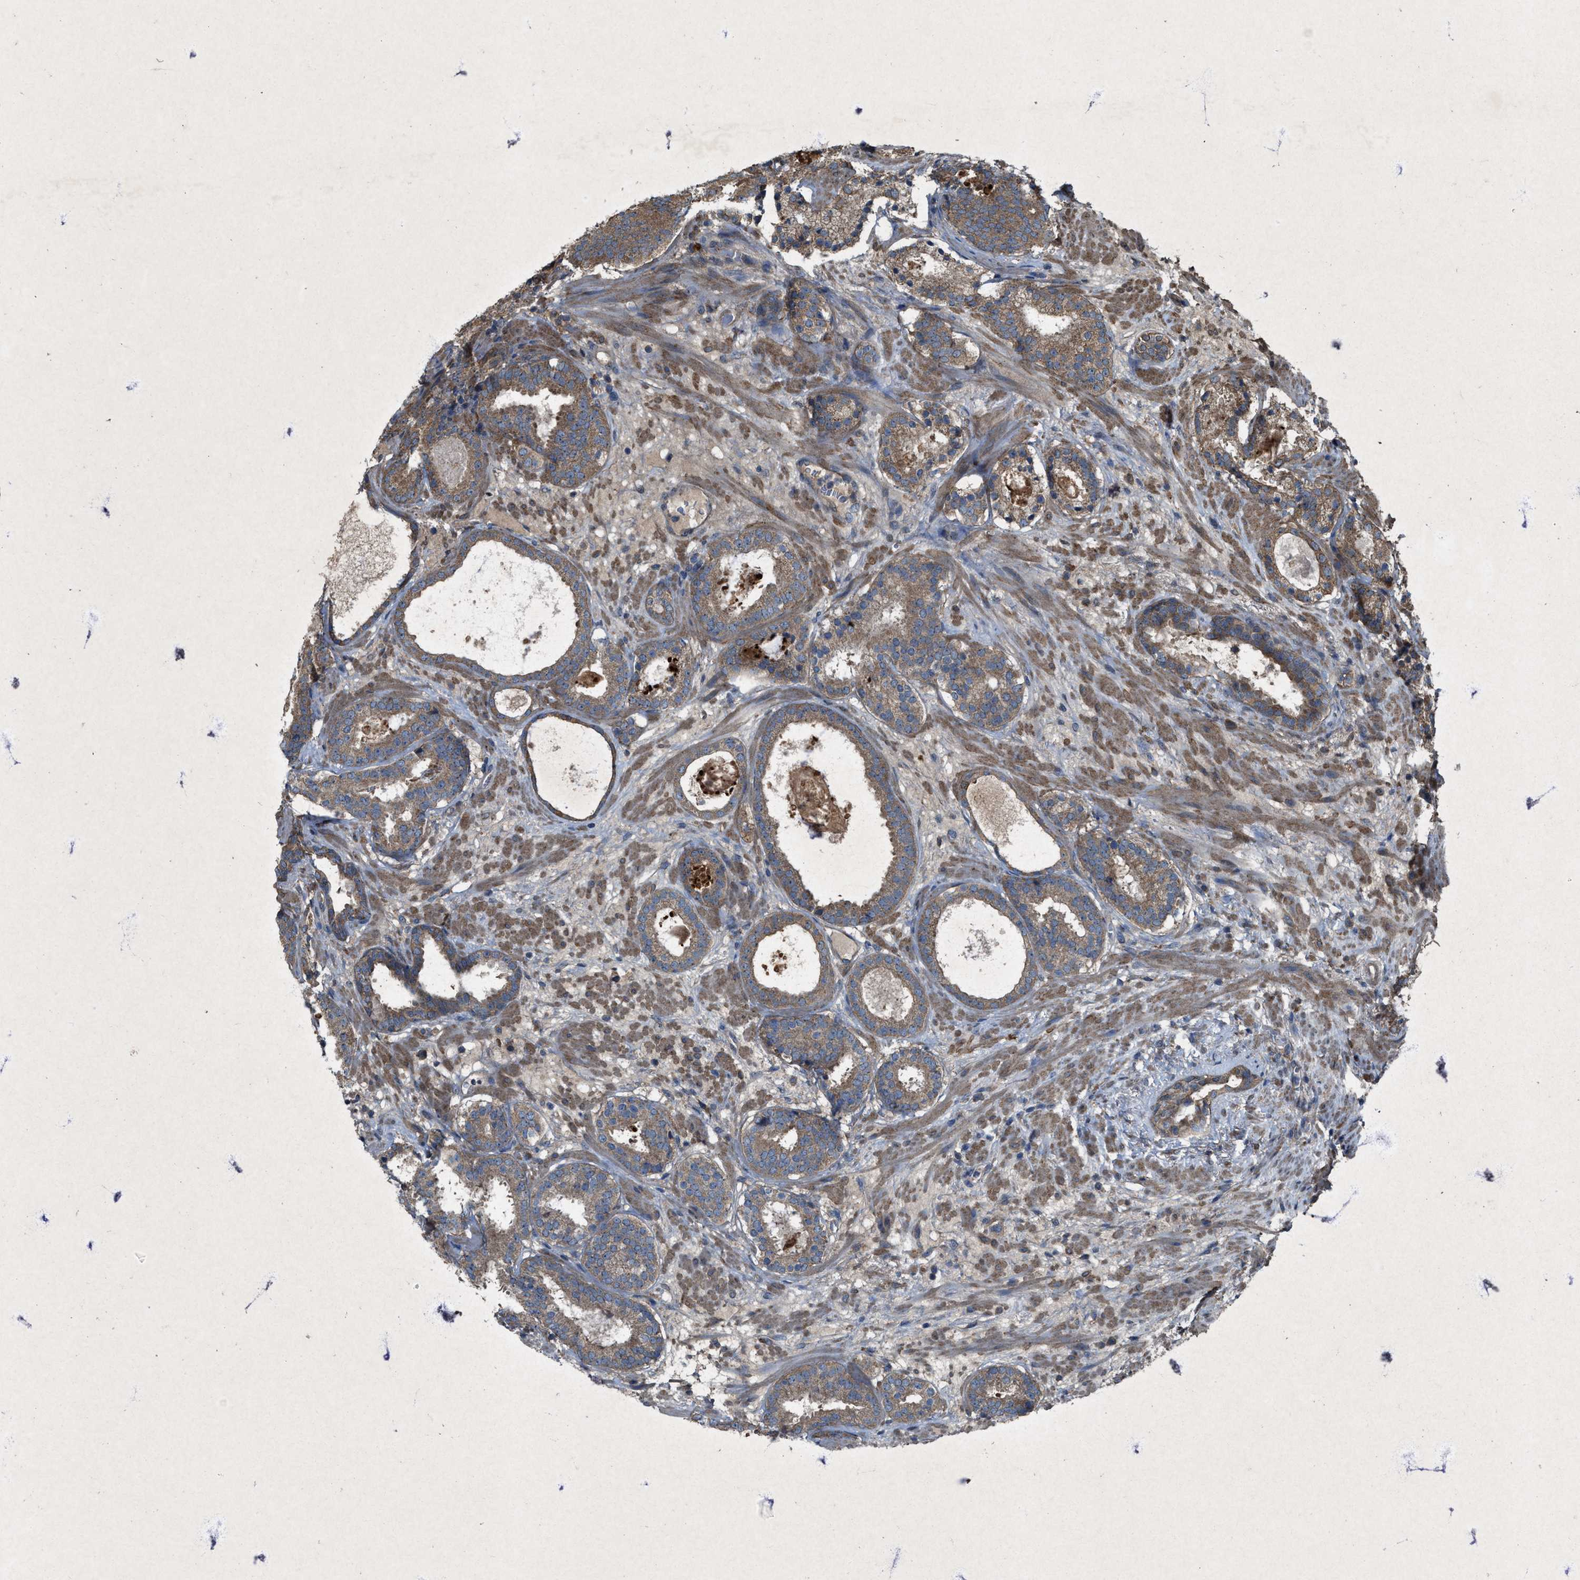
{"staining": {"intensity": "moderate", "quantity": ">75%", "location": "cytoplasmic/membranous"}, "tissue": "prostate cancer", "cell_type": "Tumor cells", "image_type": "cancer", "snomed": [{"axis": "morphology", "description": "Adenocarcinoma, Low grade"}, {"axis": "topography", "description": "Prostate"}], "caption": "Prostate low-grade adenocarcinoma stained for a protein reveals moderate cytoplasmic/membranous positivity in tumor cells.", "gene": "PDP2", "patient": {"sex": "male", "age": 69}}